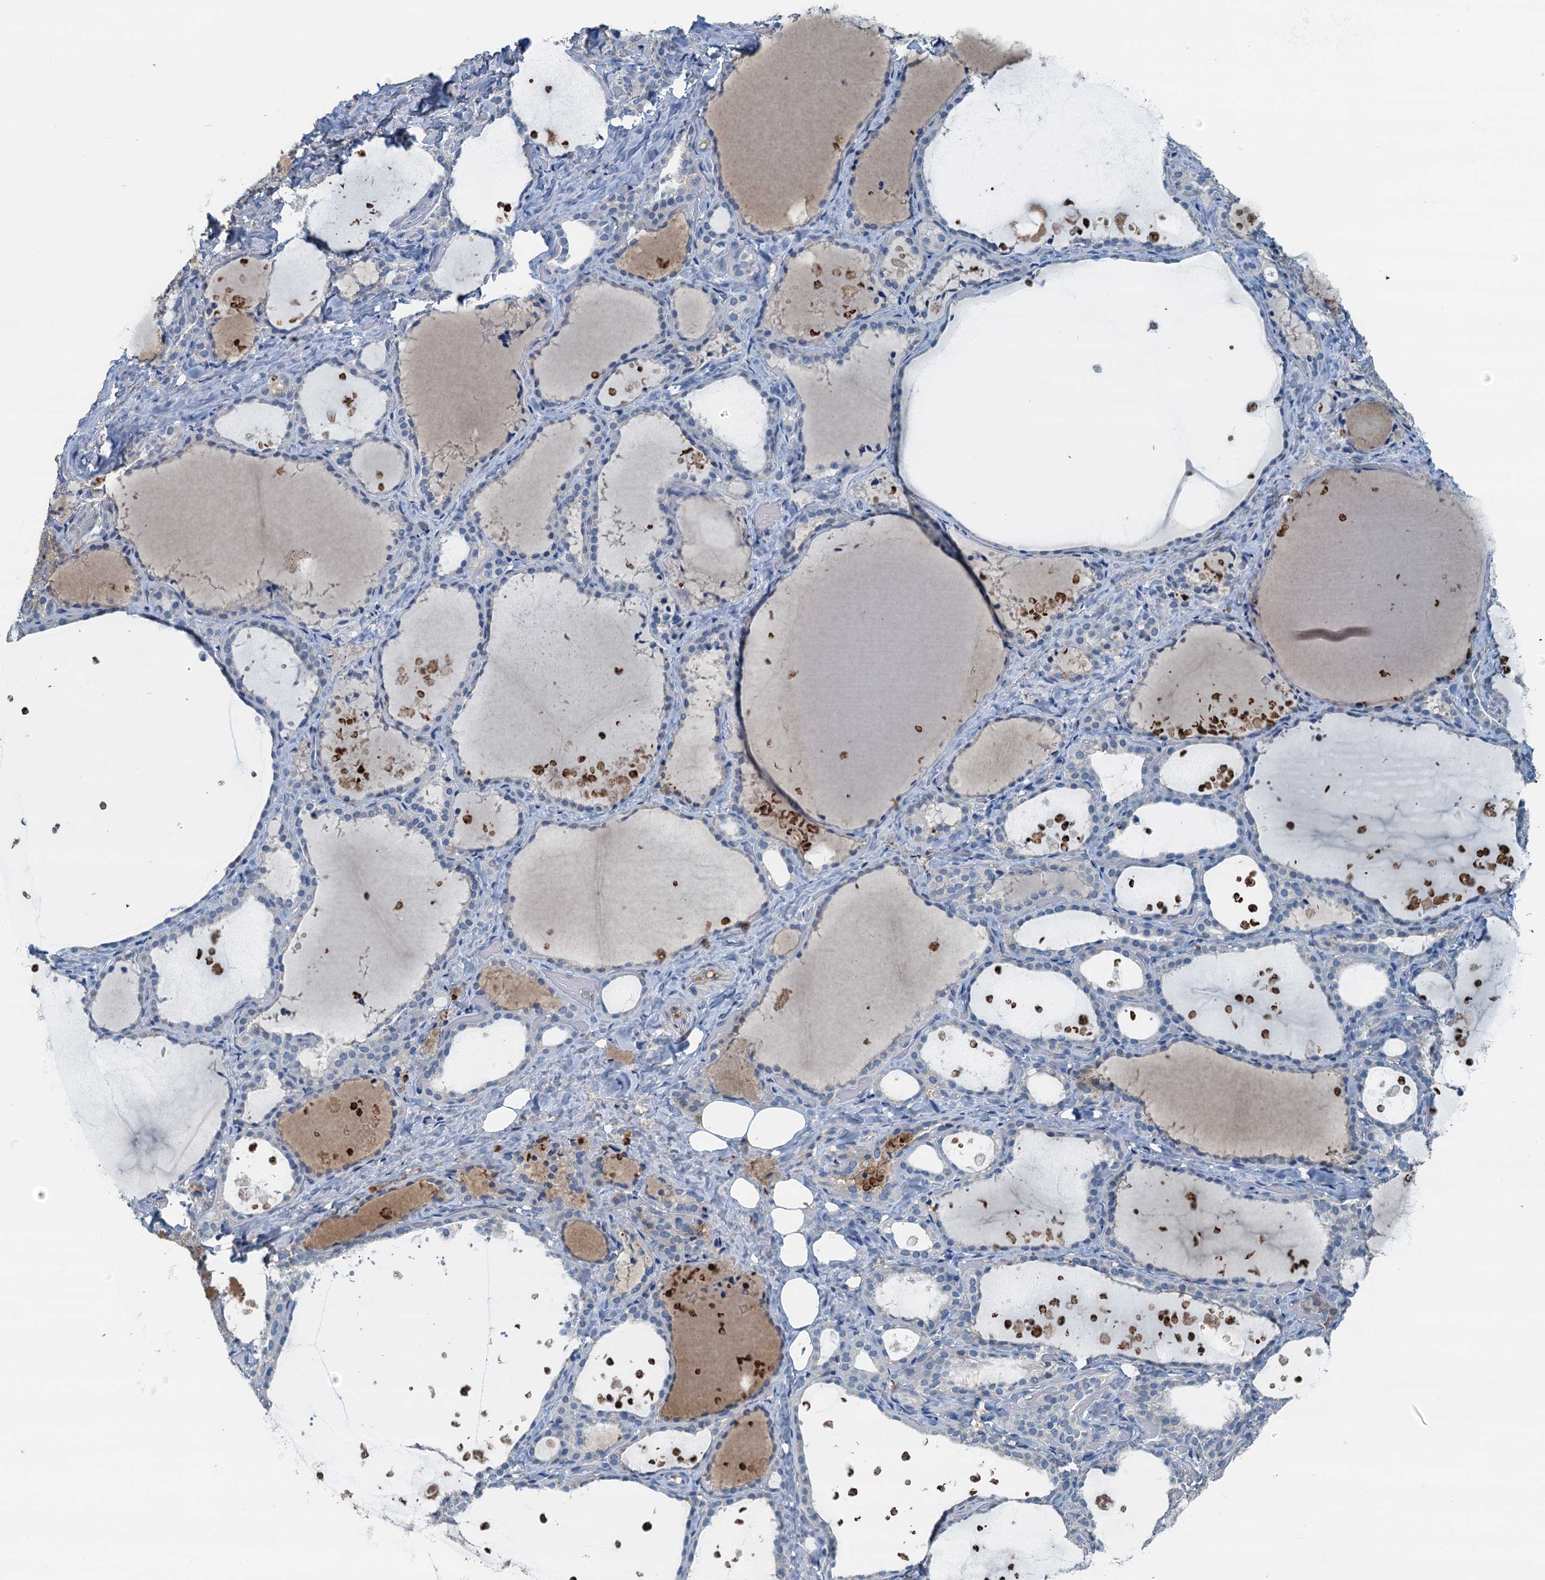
{"staining": {"intensity": "negative", "quantity": "none", "location": "none"}, "tissue": "thyroid gland", "cell_type": "Glandular cells", "image_type": "normal", "snomed": [{"axis": "morphology", "description": "Normal tissue, NOS"}, {"axis": "topography", "description": "Thyroid gland"}], "caption": "Immunohistochemical staining of normal thyroid gland reveals no significant expression in glandular cells.", "gene": "LSM14B", "patient": {"sex": "female", "age": 44}}